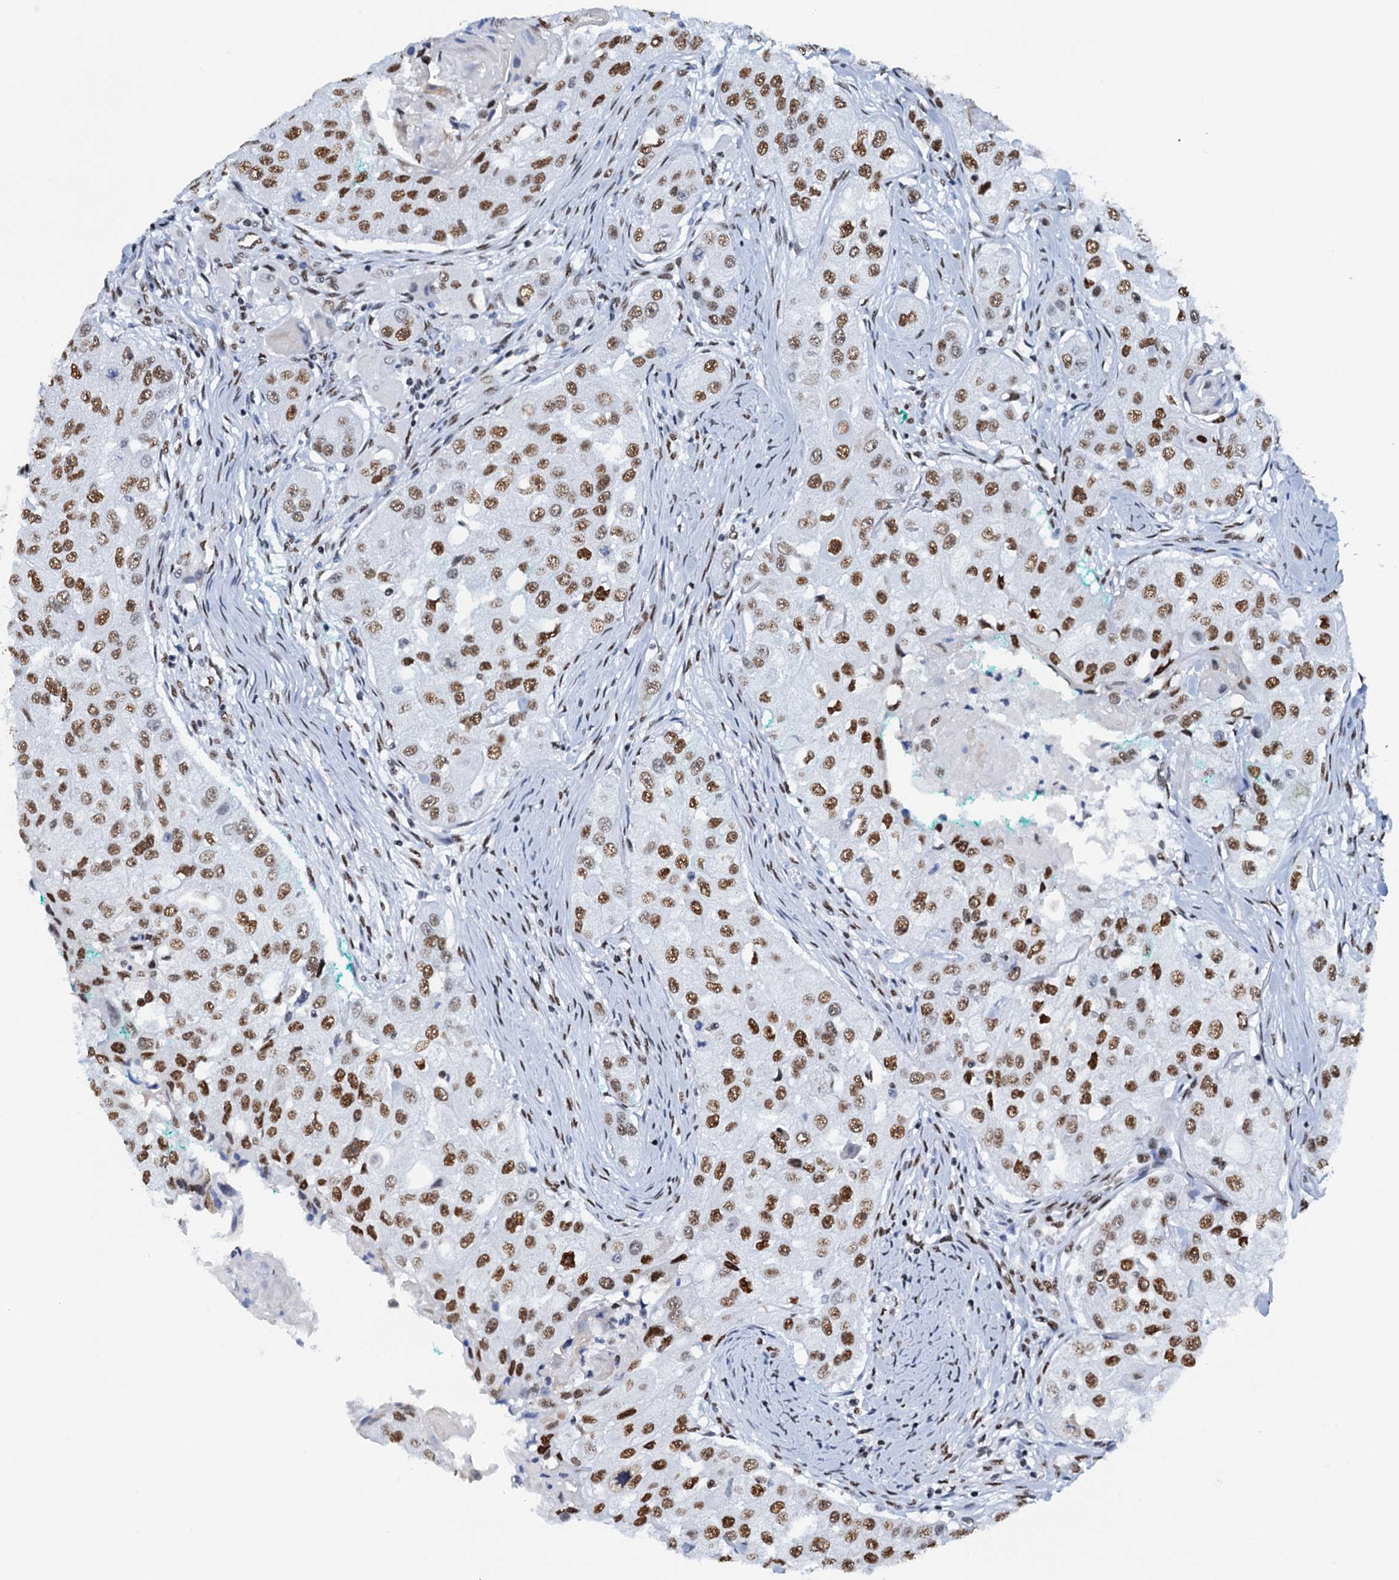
{"staining": {"intensity": "moderate", "quantity": ">75%", "location": "nuclear"}, "tissue": "head and neck cancer", "cell_type": "Tumor cells", "image_type": "cancer", "snomed": [{"axis": "morphology", "description": "Normal tissue, NOS"}, {"axis": "morphology", "description": "Squamous cell carcinoma, NOS"}, {"axis": "topography", "description": "Skeletal muscle"}, {"axis": "topography", "description": "Head-Neck"}], "caption": "High-magnification brightfield microscopy of squamous cell carcinoma (head and neck) stained with DAB (brown) and counterstained with hematoxylin (blue). tumor cells exhibit moderate nuclear staining is identified in about>75% of cells.", "gene": "SLTM", "patient": {"sex": "male", "age": 51}}